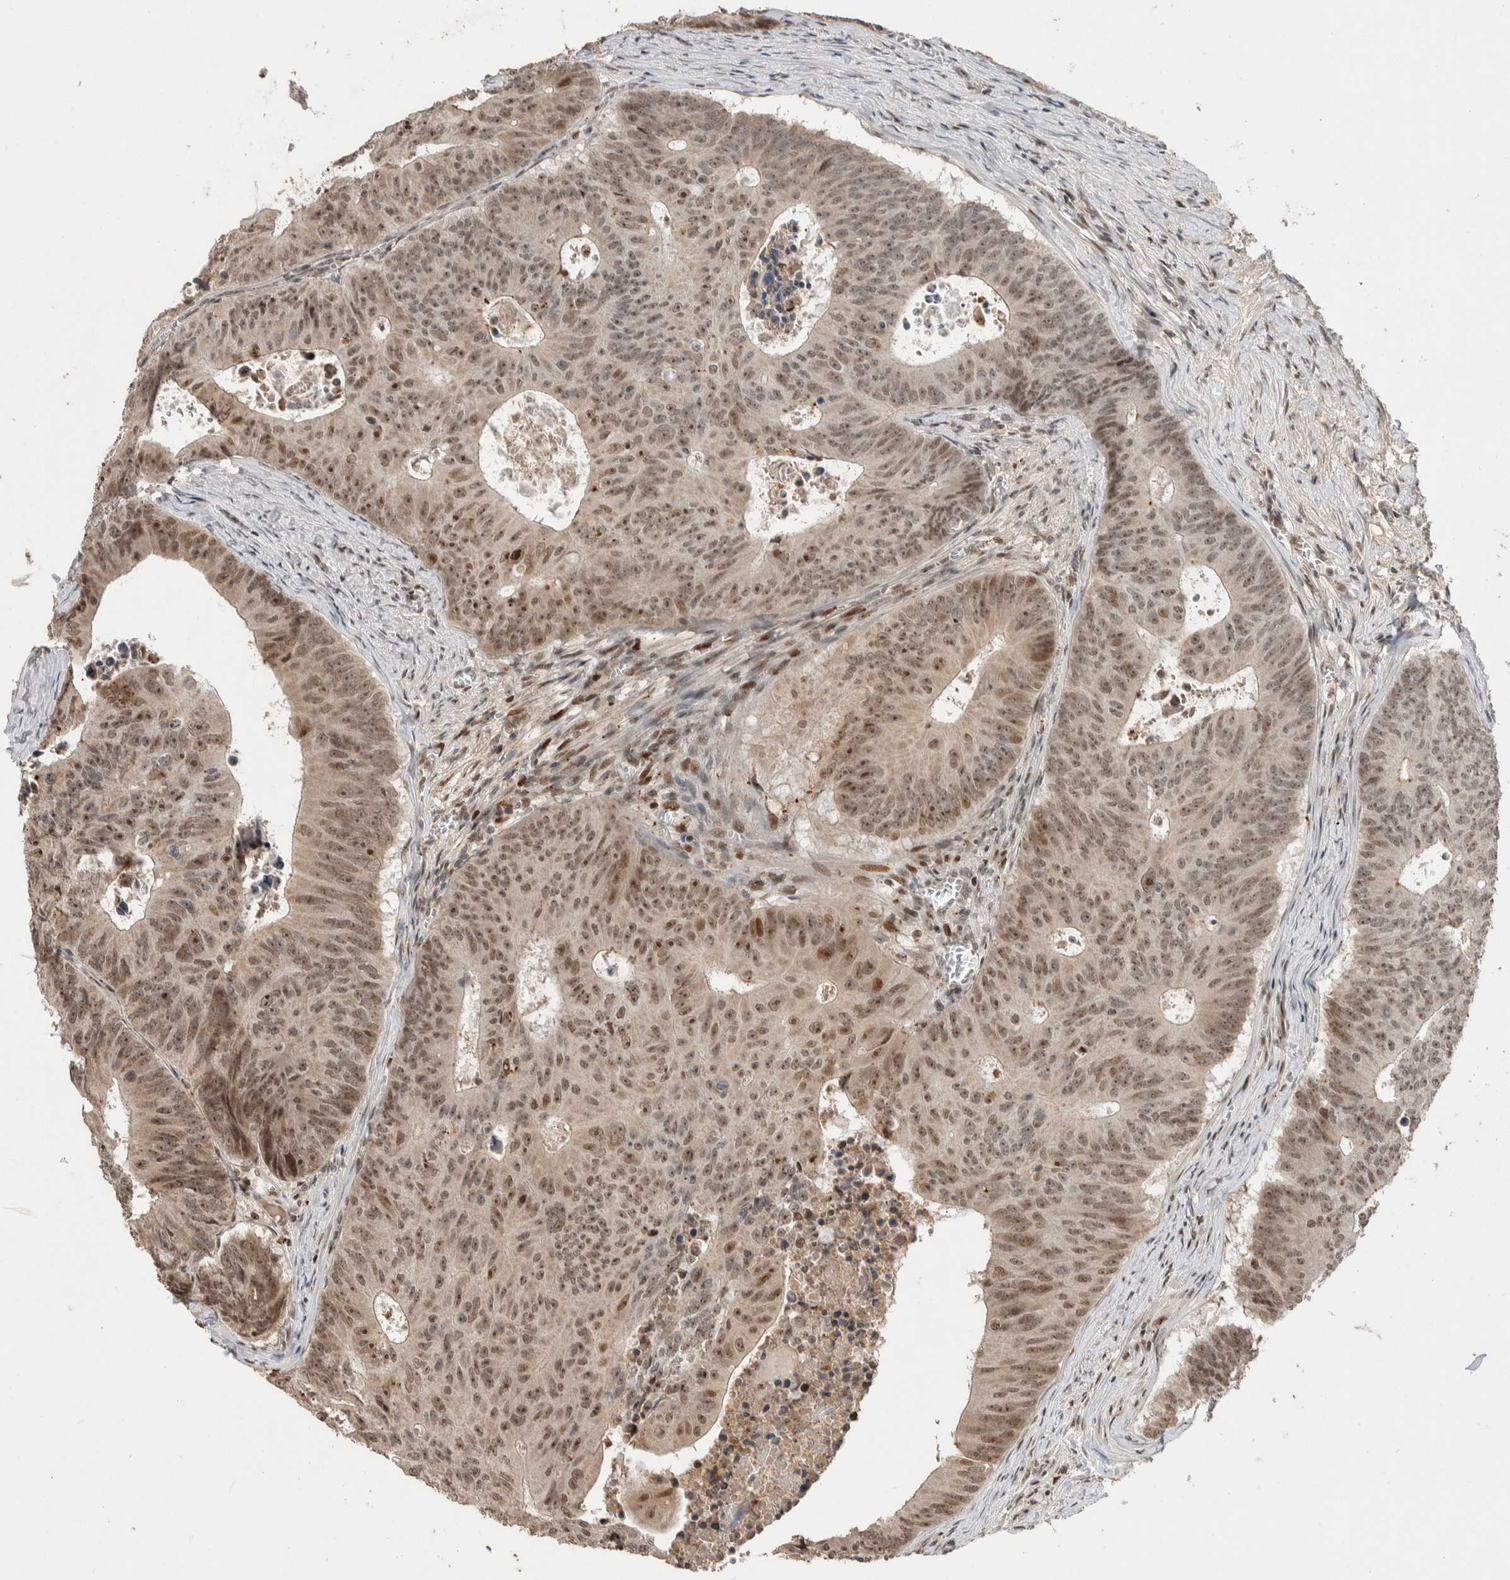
{"staining": {"intensity": "moderate", "quantity": ">75%", "location": "nuclear"}, "tissue": "colorectal cancer", "cell_type": "Tumor cells", "image_type": "cancer", "snomed": [{"axis": "morphology", "description": "Adenocarcinoma, NOS"}, {"axis": "topography", "description": "Colon"}], "caption": "DAB immunohistochemical staining of human colorectal cancer (adenocarcinoma) shows moderate nuclear protein staining in approximately >75% of tumor cells.", "gene": "ZNF521", "patient": {"sex": "male", "age": 87}}